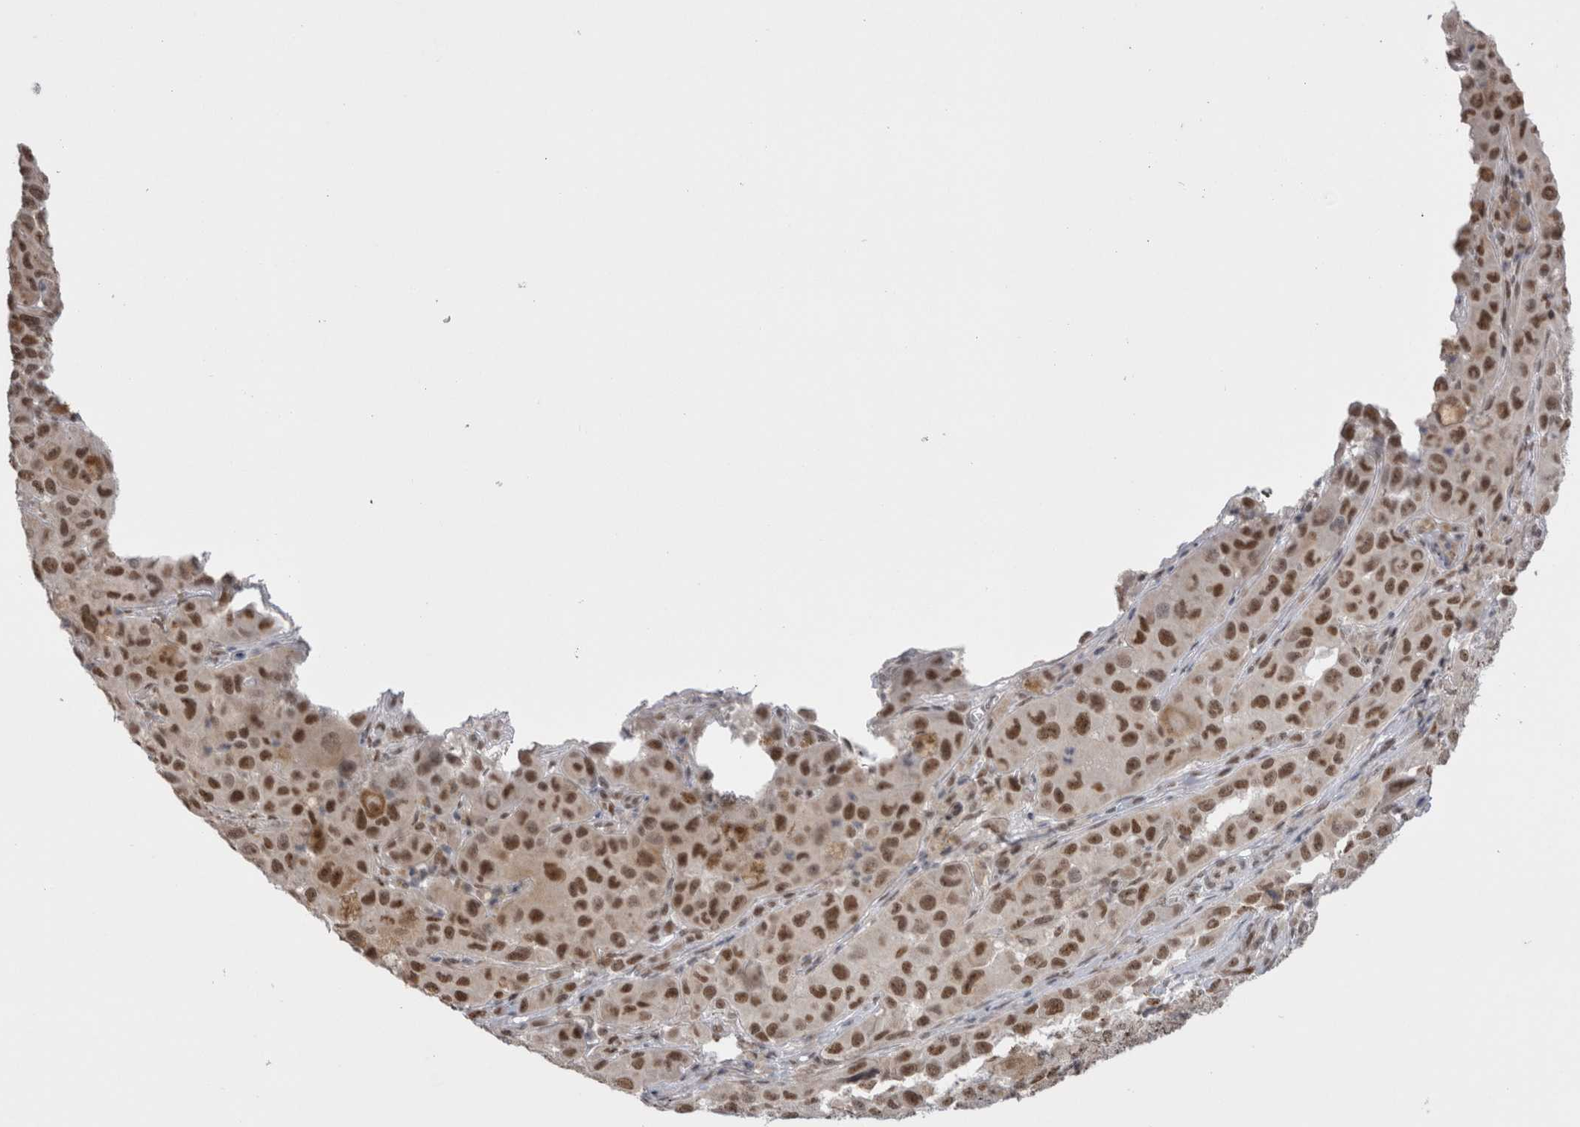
{"staining": {"intensity": "moderate", "quantity": ">75%", "location": "nuclear"}, "tissue": "melanoma", "cell_type": "Tumor cells", "image_type": "cancer", "snomed": [{"axis": "morphology", "description": "Malignant melanoma, NOS"}, {"axis": "topography", "description": "Skin"}], "caption": "A histopathology image of human malignant melanoma stained for a protein reveals moderate nuclear brown staining in tumor cells.", "gene": "DAXX", "patient": {"sex": "male", "age": 96}}